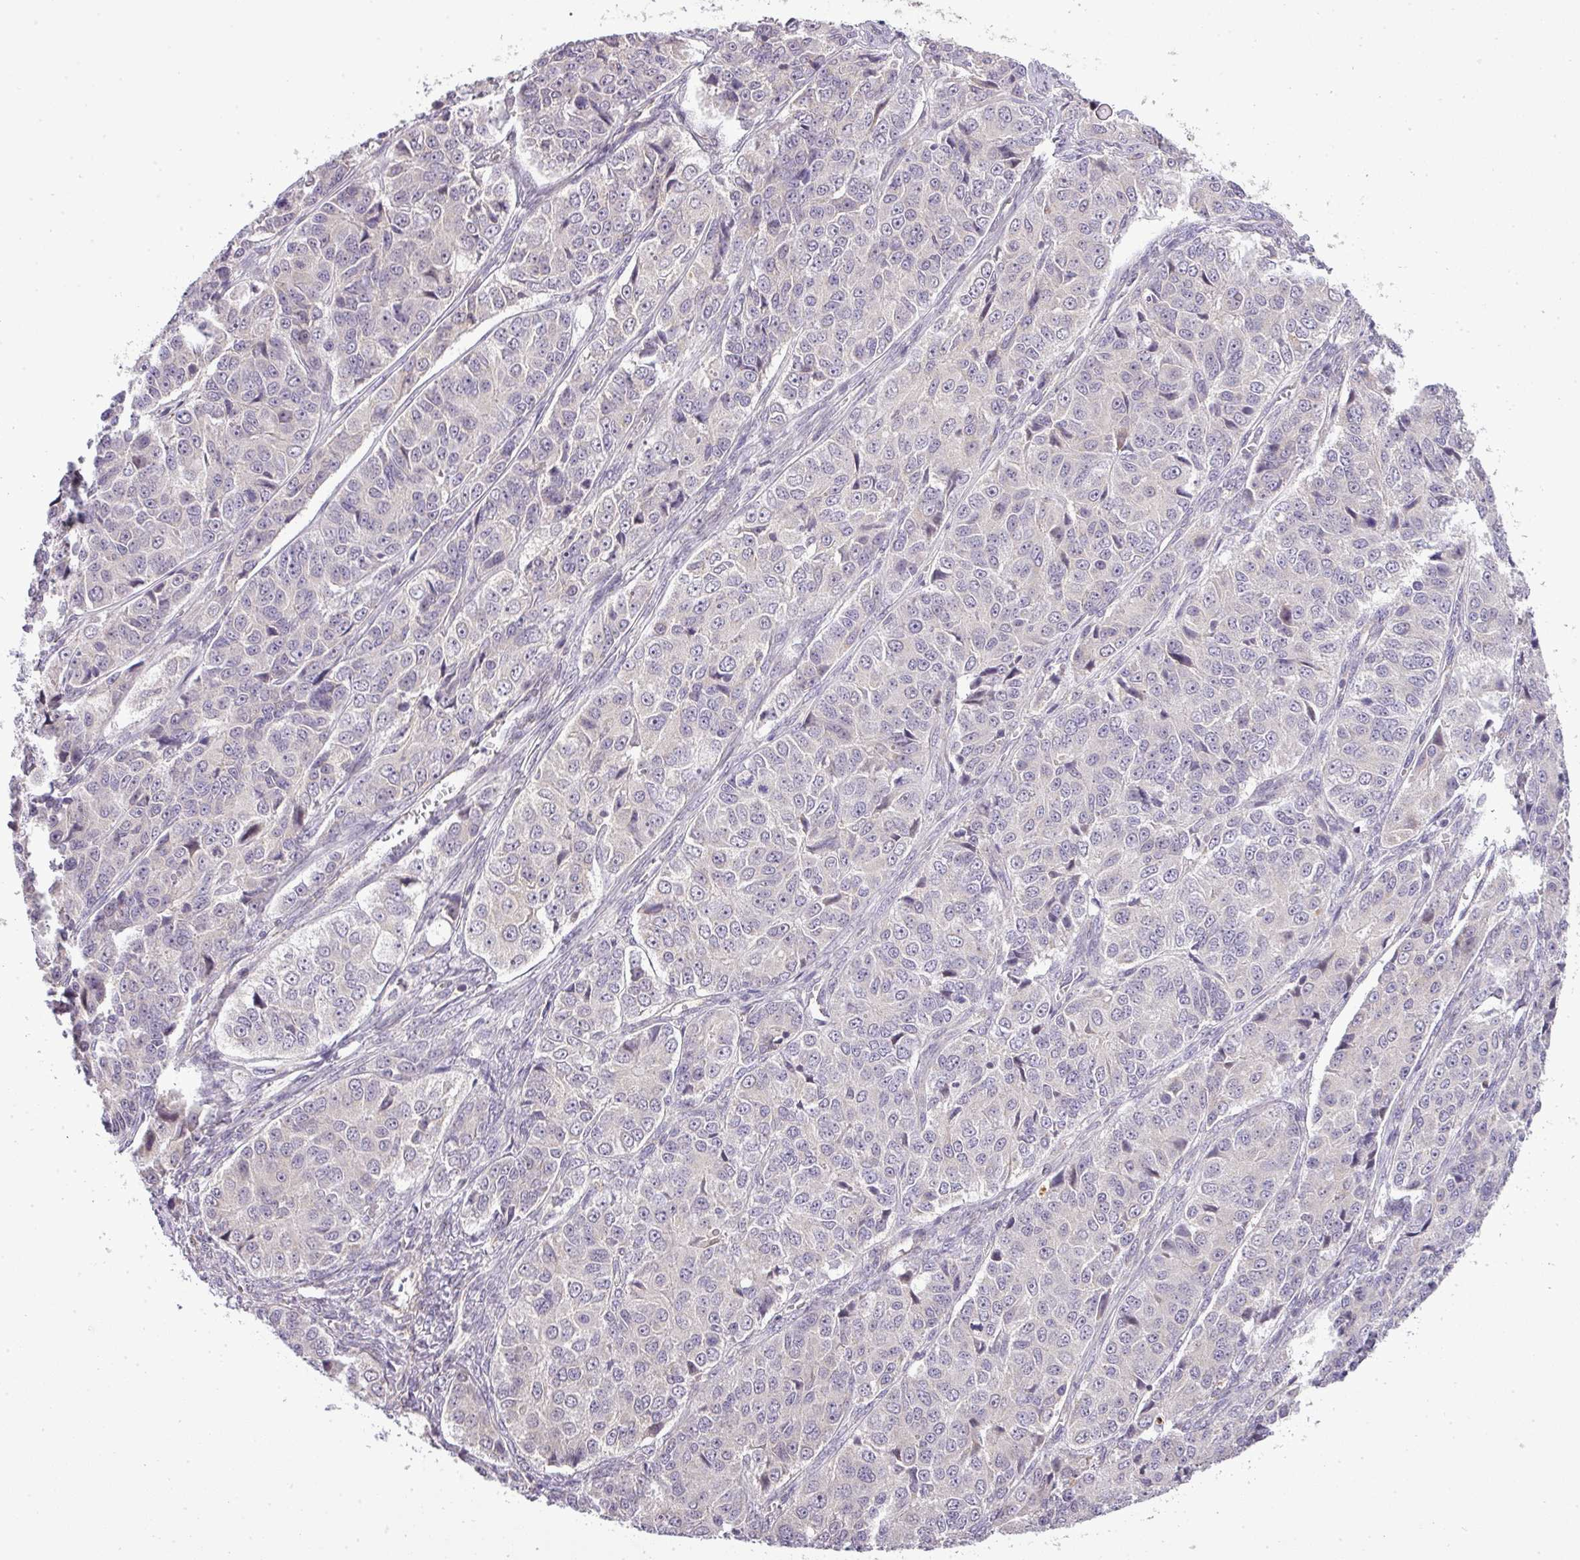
{"staining": {"intensity": "negative", "quantity": "none", "location": "none"}, "tissue": "ovarian cancer", "cell_type": "Tumor cells", "image_type": "cancer", "snomed": [{"axis": "morphology", "description": "Carcinoma, endometroid"}, {"axis": "topography", "description": "Ovary"}], "caption": "Tumor cells show no significant protein staining in ovarian endometroid carcinoma.", "gene": "ZDHHC1", "patient": {"sex": "female", "age": 51}}